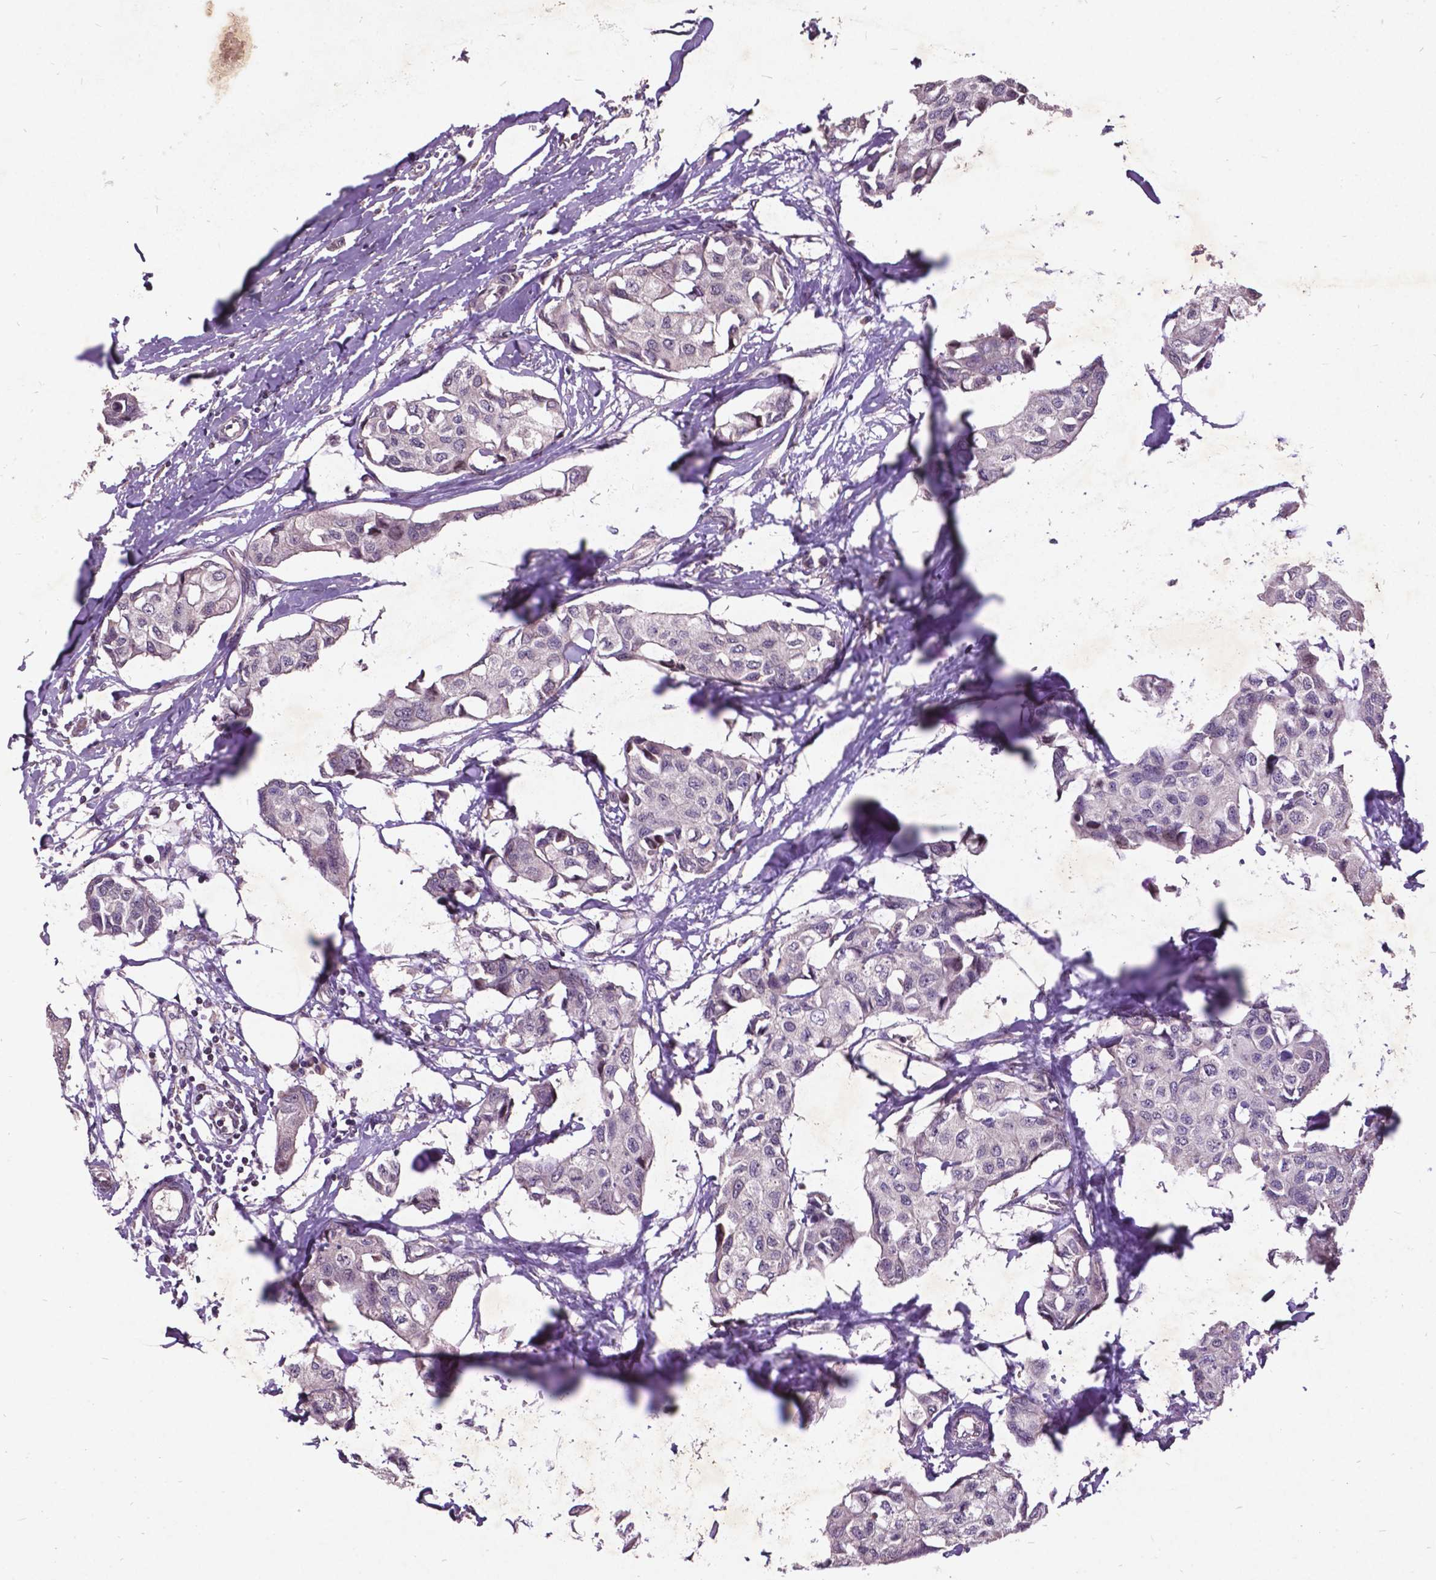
{"staining": {"intensity": "negative", "quantity": "none", "location": "none"}, "tissue": "breast cancer", "cell_type": "Tumor cells", "image_type": "cancer", "snomed": [{"axis": "morphology", "description": "Duct carcinoma"}, {"axis": "topography", "description": "Breast"}], "caption": "This is an immunohistochemistry micrograph of infiltrating ductal carcinoma (breast). There is no expression in tumor cells.", "gene": "AP1S3", "patient": {"sex": "female", "age": 80}}